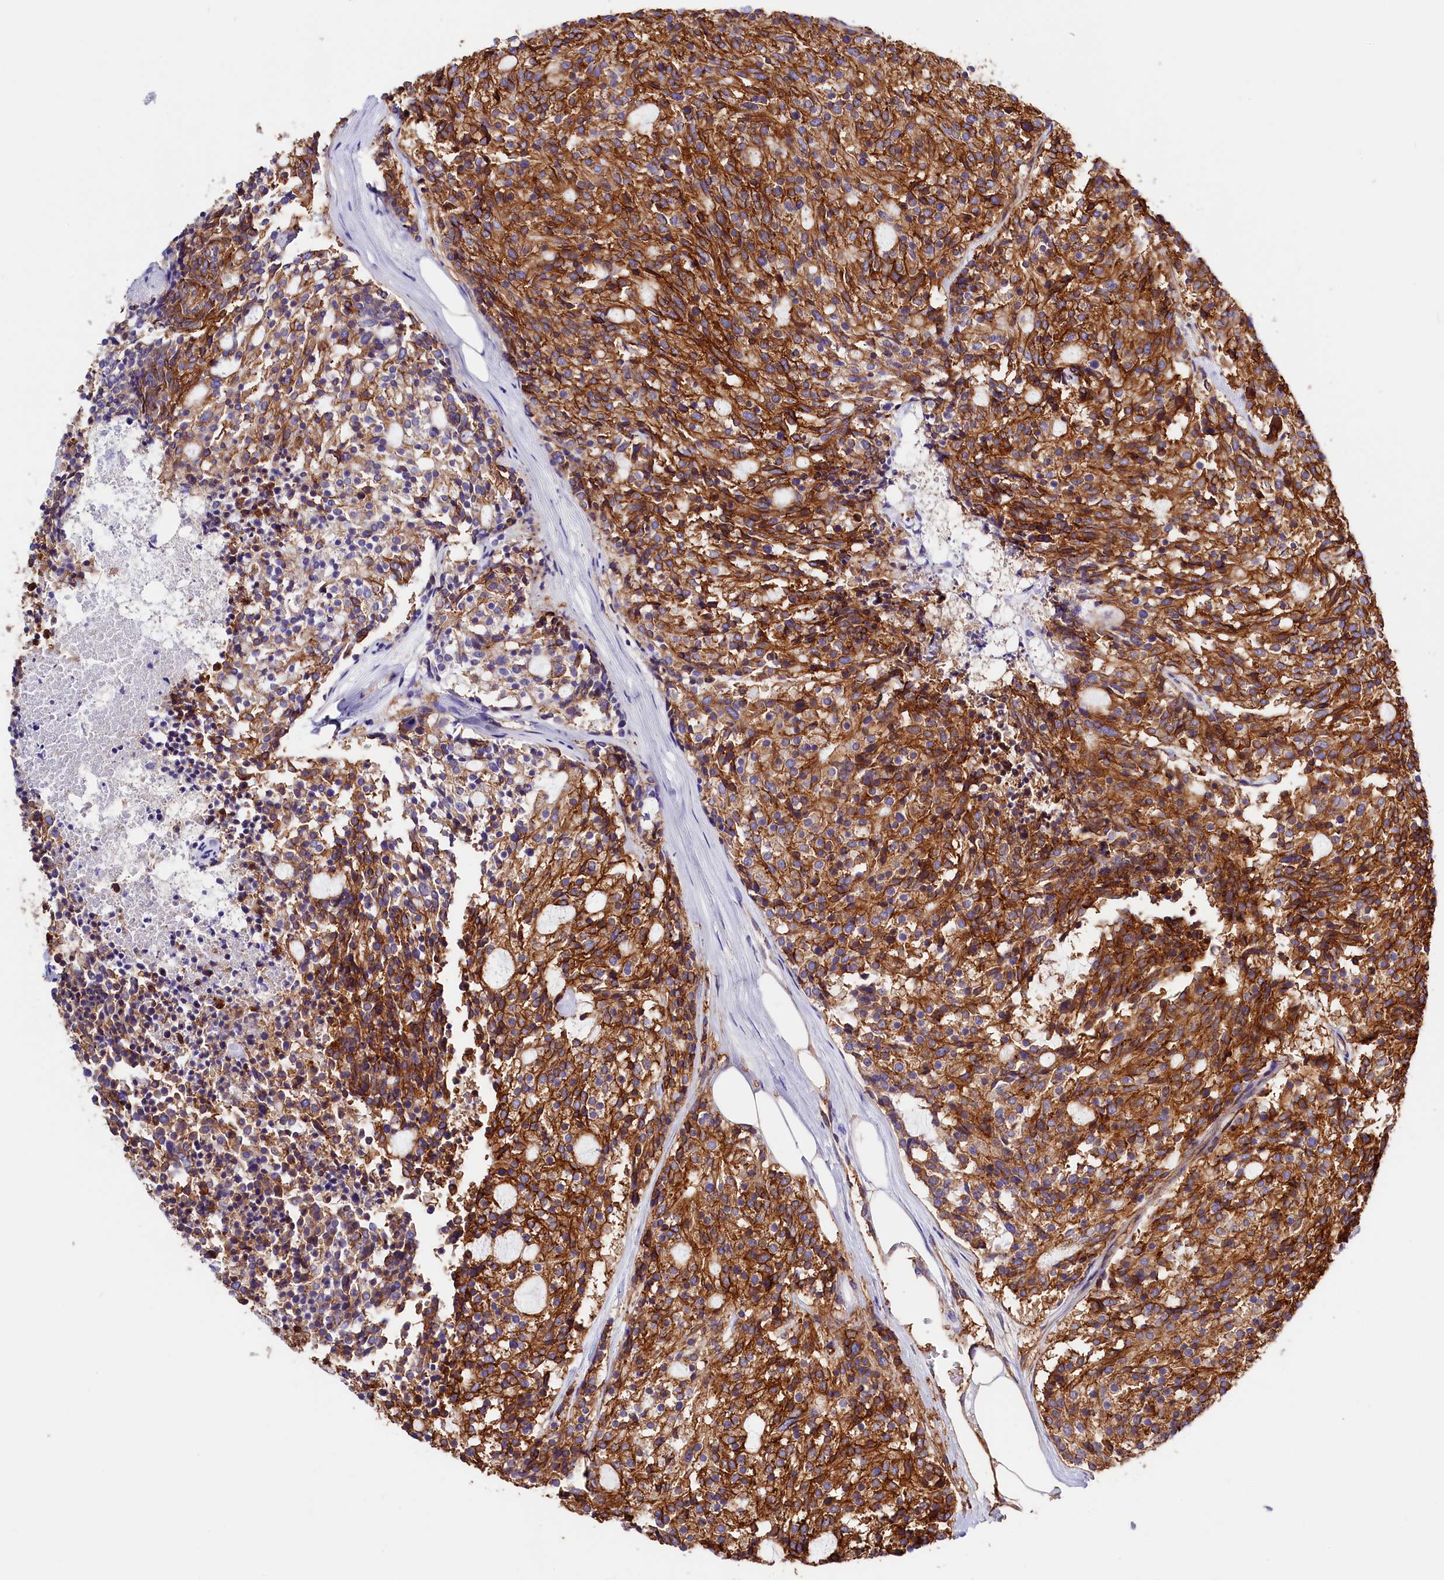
{"staining": {"intensity": "strong", "quantity": "25%-75%", "location": "cytoplasmic/membranous"}, "tissue": "carcinoid", "cell_type": "Tumor cells", "image_type": "cancer", "snomed": [{"axis": "morphology", "description": "Carcinoid, malignant, NOS"}, {"axis": "topography", "description": "Pancreas"}], "caption": "Immunohistochemical staining of carcinoid displays high levels of strong cytoplasmic/membranous protein expression in approximately 25%-75% of tumor cells.", "gene": "ATP2B4", "patient": {"sex": "female", "age": 54}}